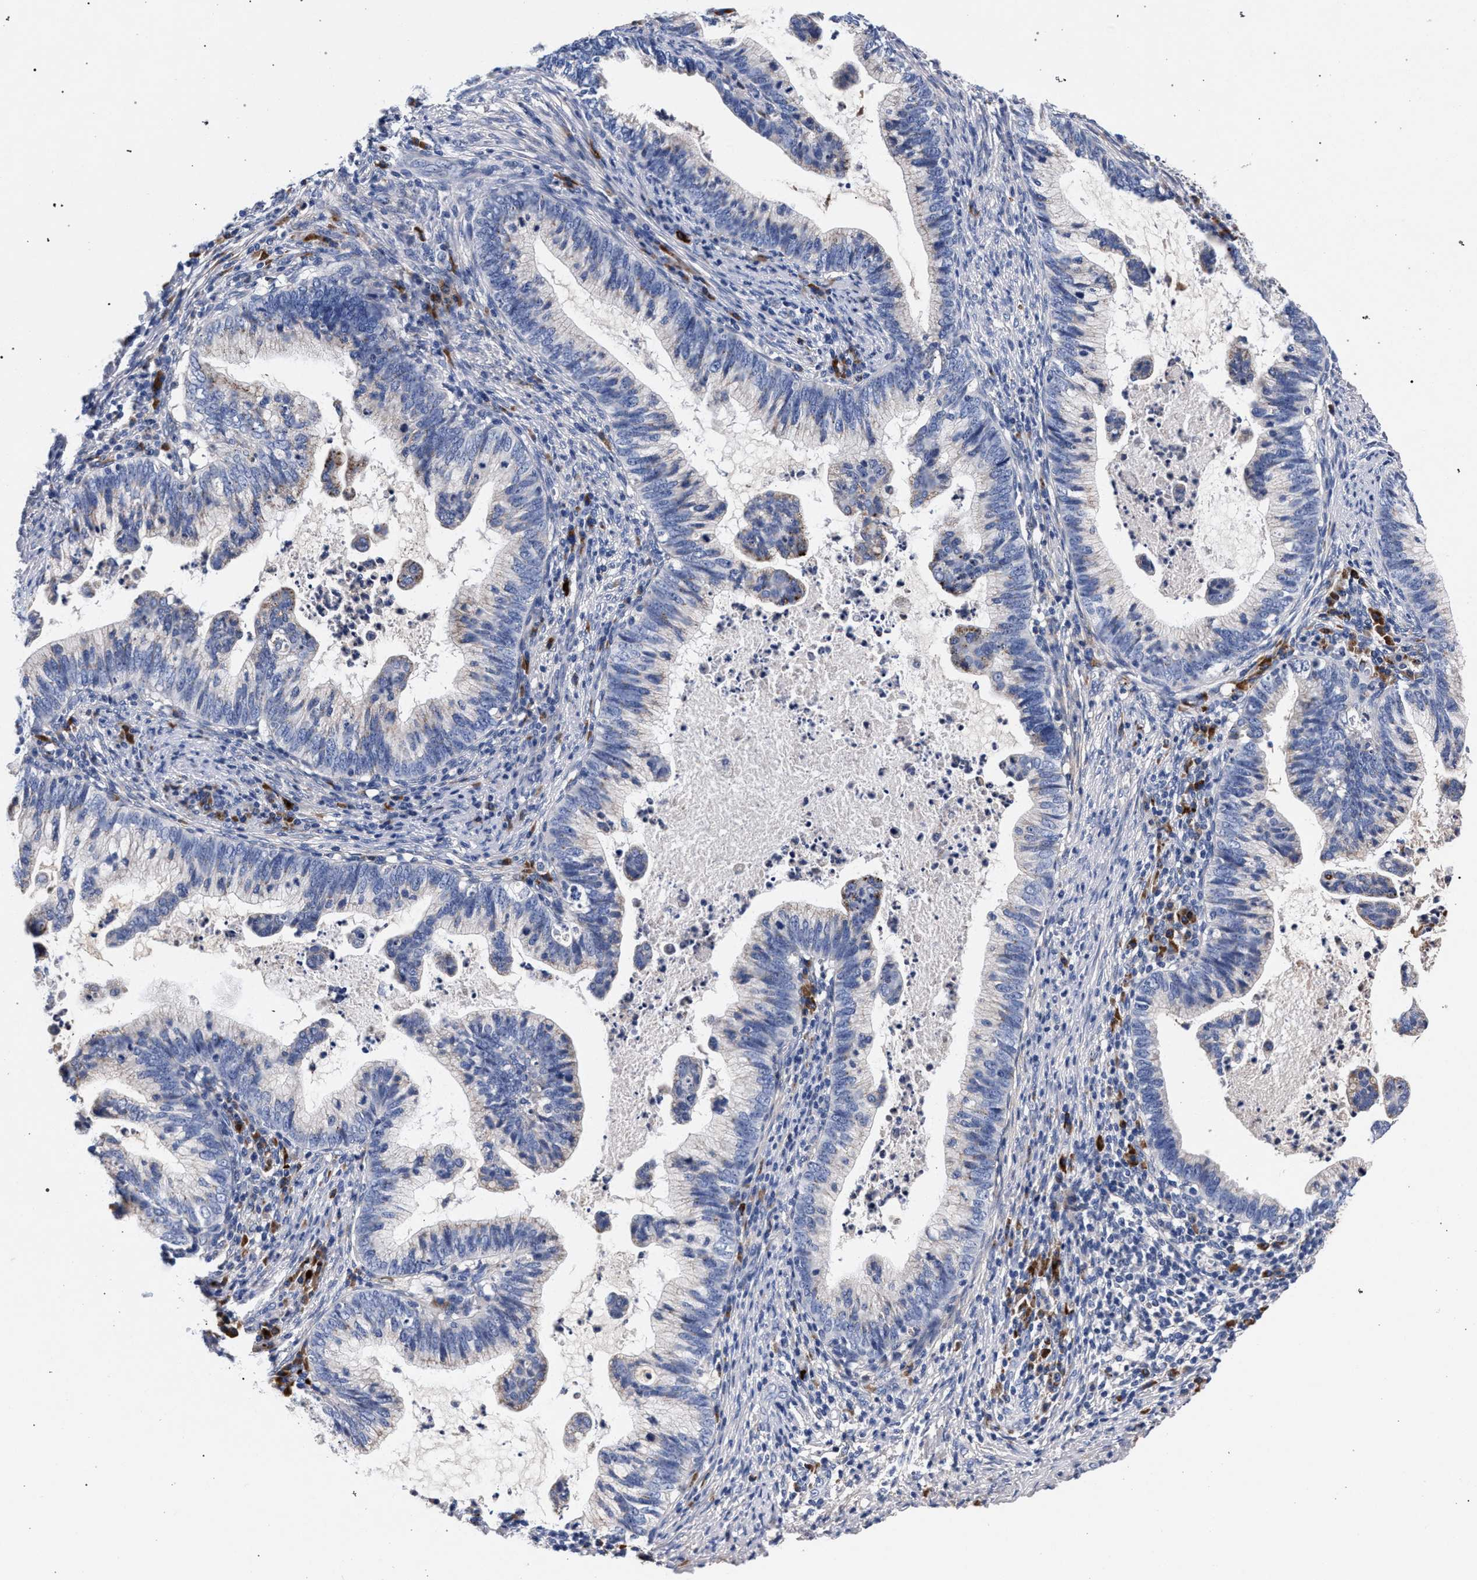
{"staining": {"intensity": "negative", "quantity": "none", "location": "none"}, "tissue": "cervical cancer", "cell_type": "Tumor cells", "image_type": "cancer", "snomed": [{"axis": "morphology", "description": "Adenocarcinoma, NOS"}, {"axis": "topography", "description": "Cervix"}], "caption": "A high-resolution photomicrograph shows immunohistochemistry staining of cervical adenocarcinoma, which reveals no significant positivity in tumor cells.", "gene": "ACOX1", "patient": {"sex": "female", "age": 36}}